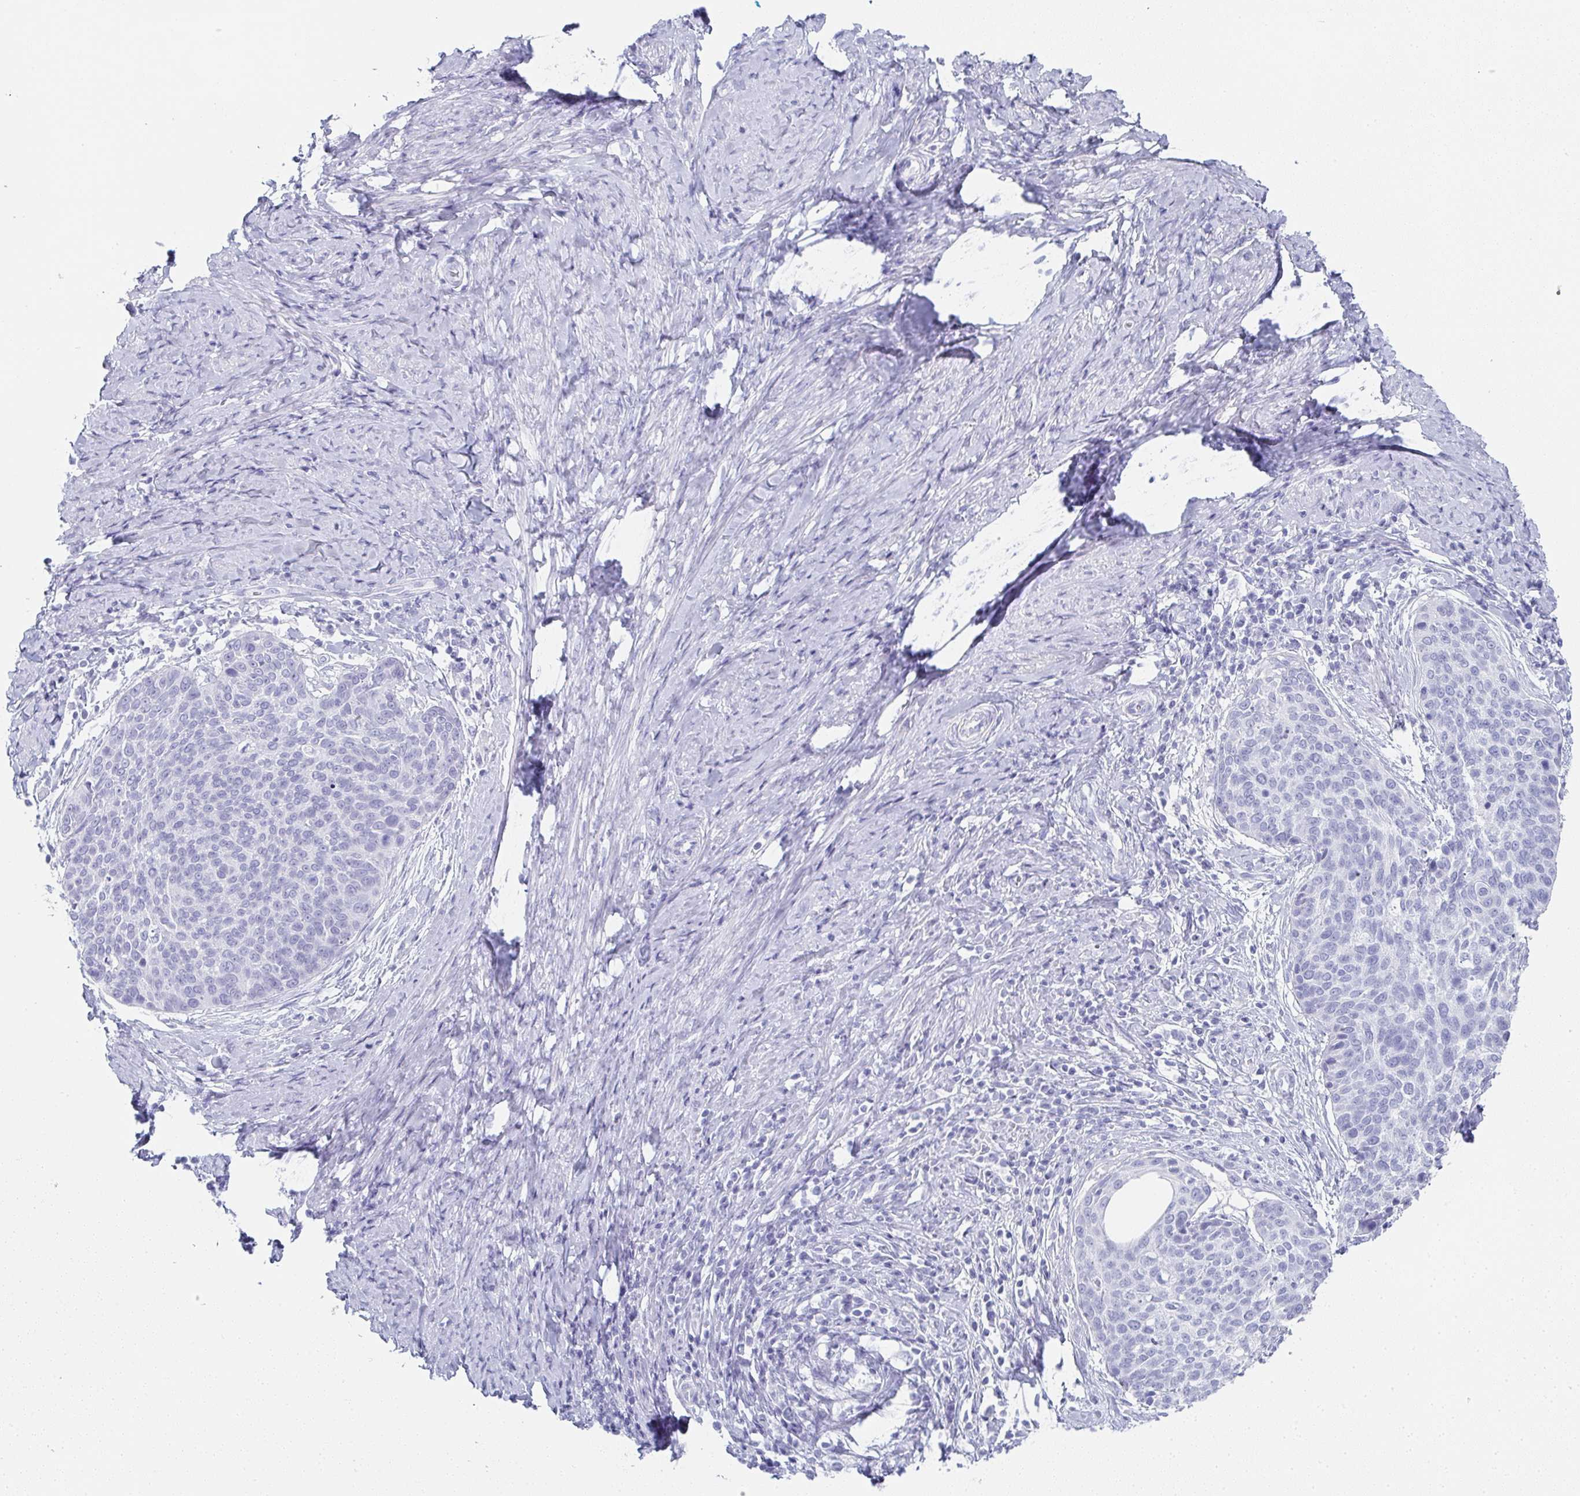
{"staining": {"intensity": "negative", "quantity": "none", "location": "none"}, "tissue": "cervical cancer", "cell_type": "Tumor cells", "image_type": "cancer", "snomed": [{"axis": "morphology", "description": "Squamous cell carcinoma, NOS"}, {"axis": "topography", "description": "Cervix"}], "caption": "The immunohistochemistry micrograph has no significant positivity in tumor cells of cervical cancer (squamous cell carcinoma) tissue.", "gene": "SYCP1", "patient": {"sex": "female", "age": 69}}